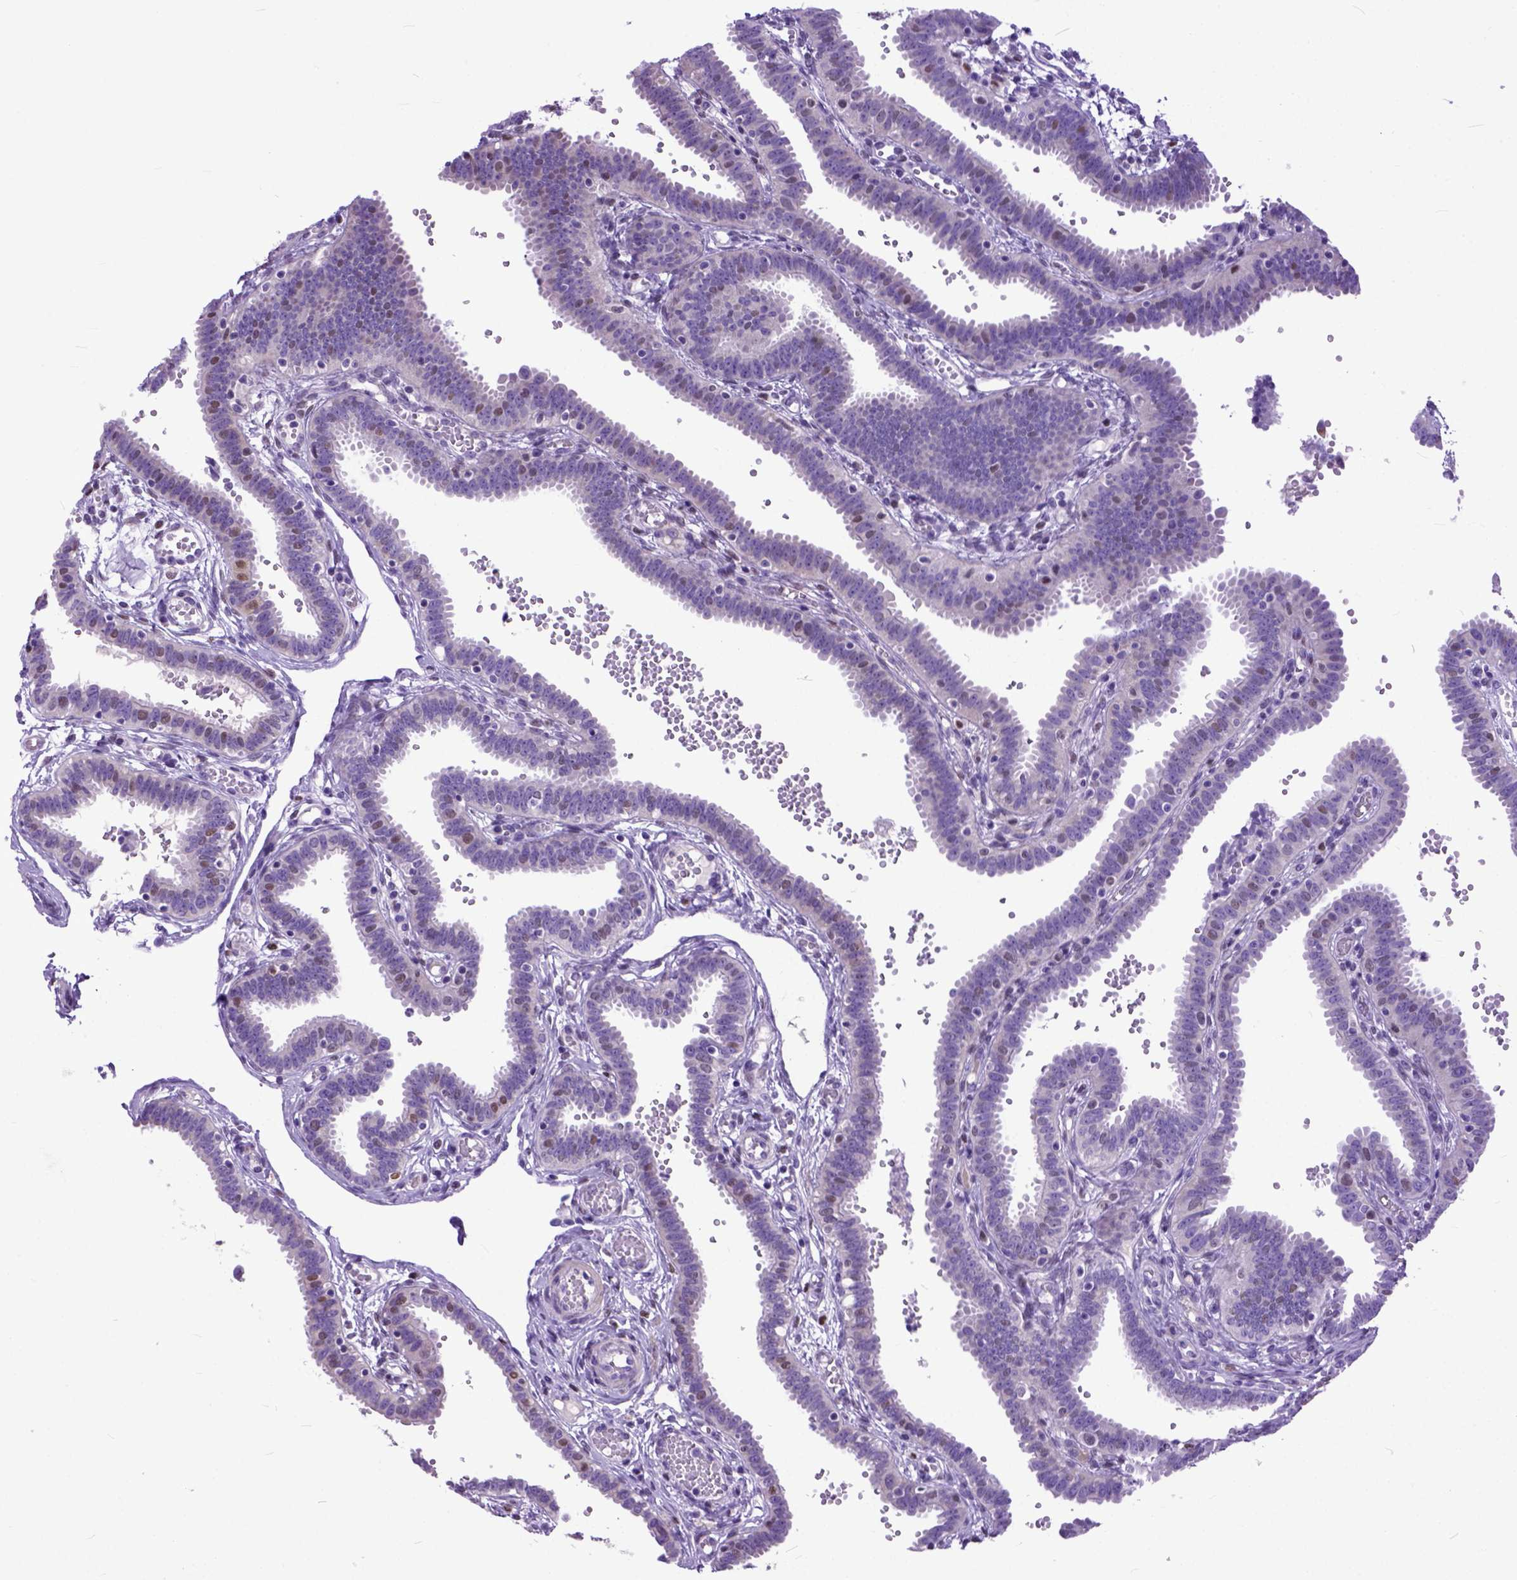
{"staining": {"intensity": "moderate", "quantity": "<25%", "location": "nuclear"}, "tissue": "fallopian tube", "cell_type": "Glandular cells", "image_type": "normal", "snomed": [{"axis": "morphology", "description": "Normal tissue, NOS"}, {"axis": "topography", "description": "Fallopian tube"}], "caption": "A brown stain shows moderate nuclear staining of a protein in glandular cells of benign human fallopian tube. (DAB (3,3'-diaminobenzidine) IHC, brown staining for protein, blue staining for nuclei).", "gene": "CRB1", "patient": {"sex": "female", "age": 37}}